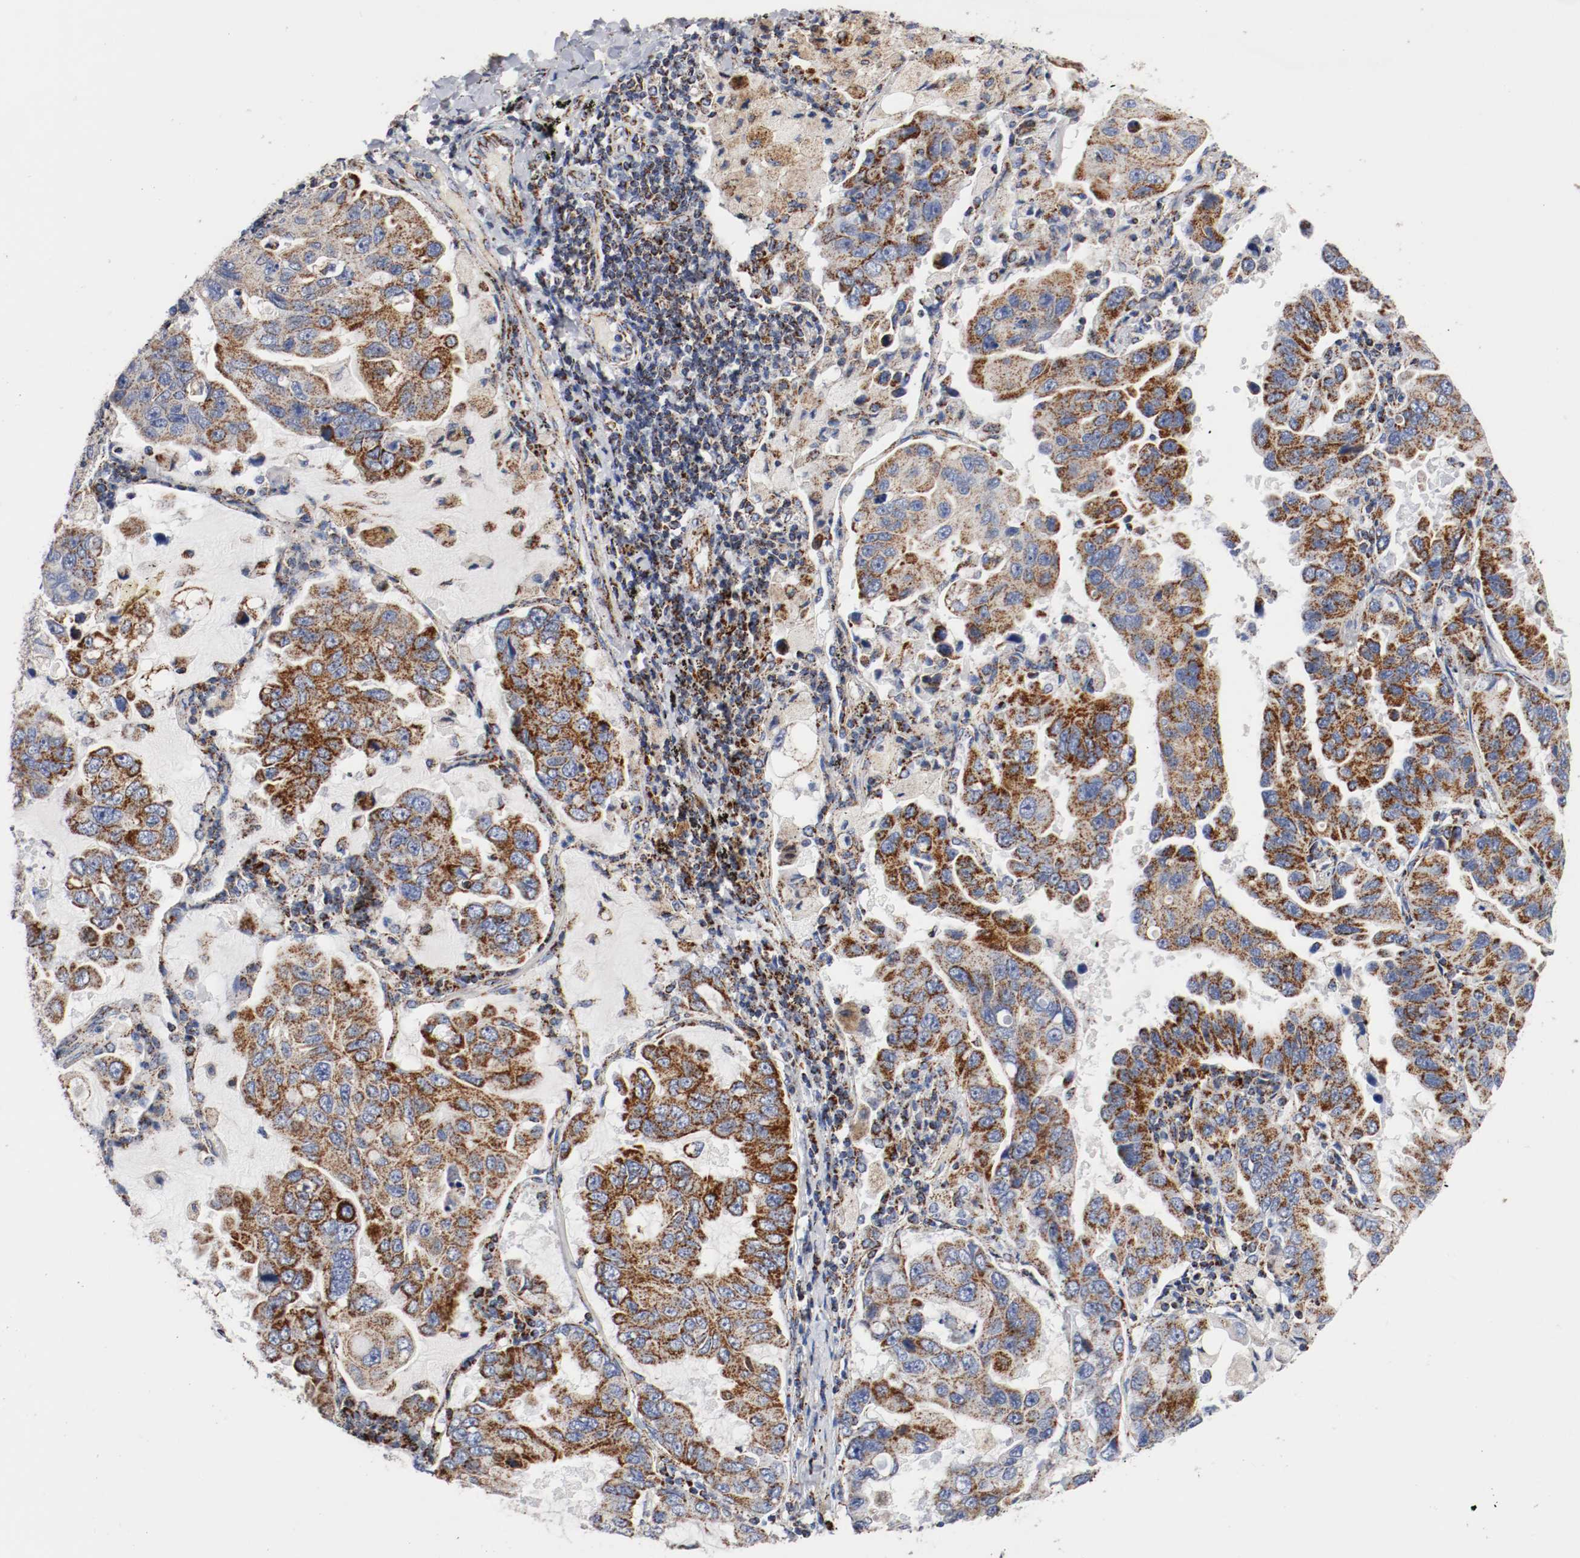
{"staining": {"intensity": "moderate", "quantity": ">75%", "location": "cytoplasmic/membranous"}, "tissue": "lung cancer", "cell_type": "Tumor cells", "image_type": "cancer", "snomed": [{"axis": "morphology", "description": "Adenocarcinoma, NOS"}, {"axis": "topography", "description": "Lung"}], "caption": "Immunohistochemistry (IHC) photomicrograph of neoplastic tissue: human adenocarcinoma (lung) stained using IHC reveals medium levels of moderate protein expression localized specifically in the cytoplasmic/membranous of tumor cells, appearing as a cytoplasmic/membranous brown color.", "gene": "TUBD1", "patient": {"sex": "male", "age": 64}}